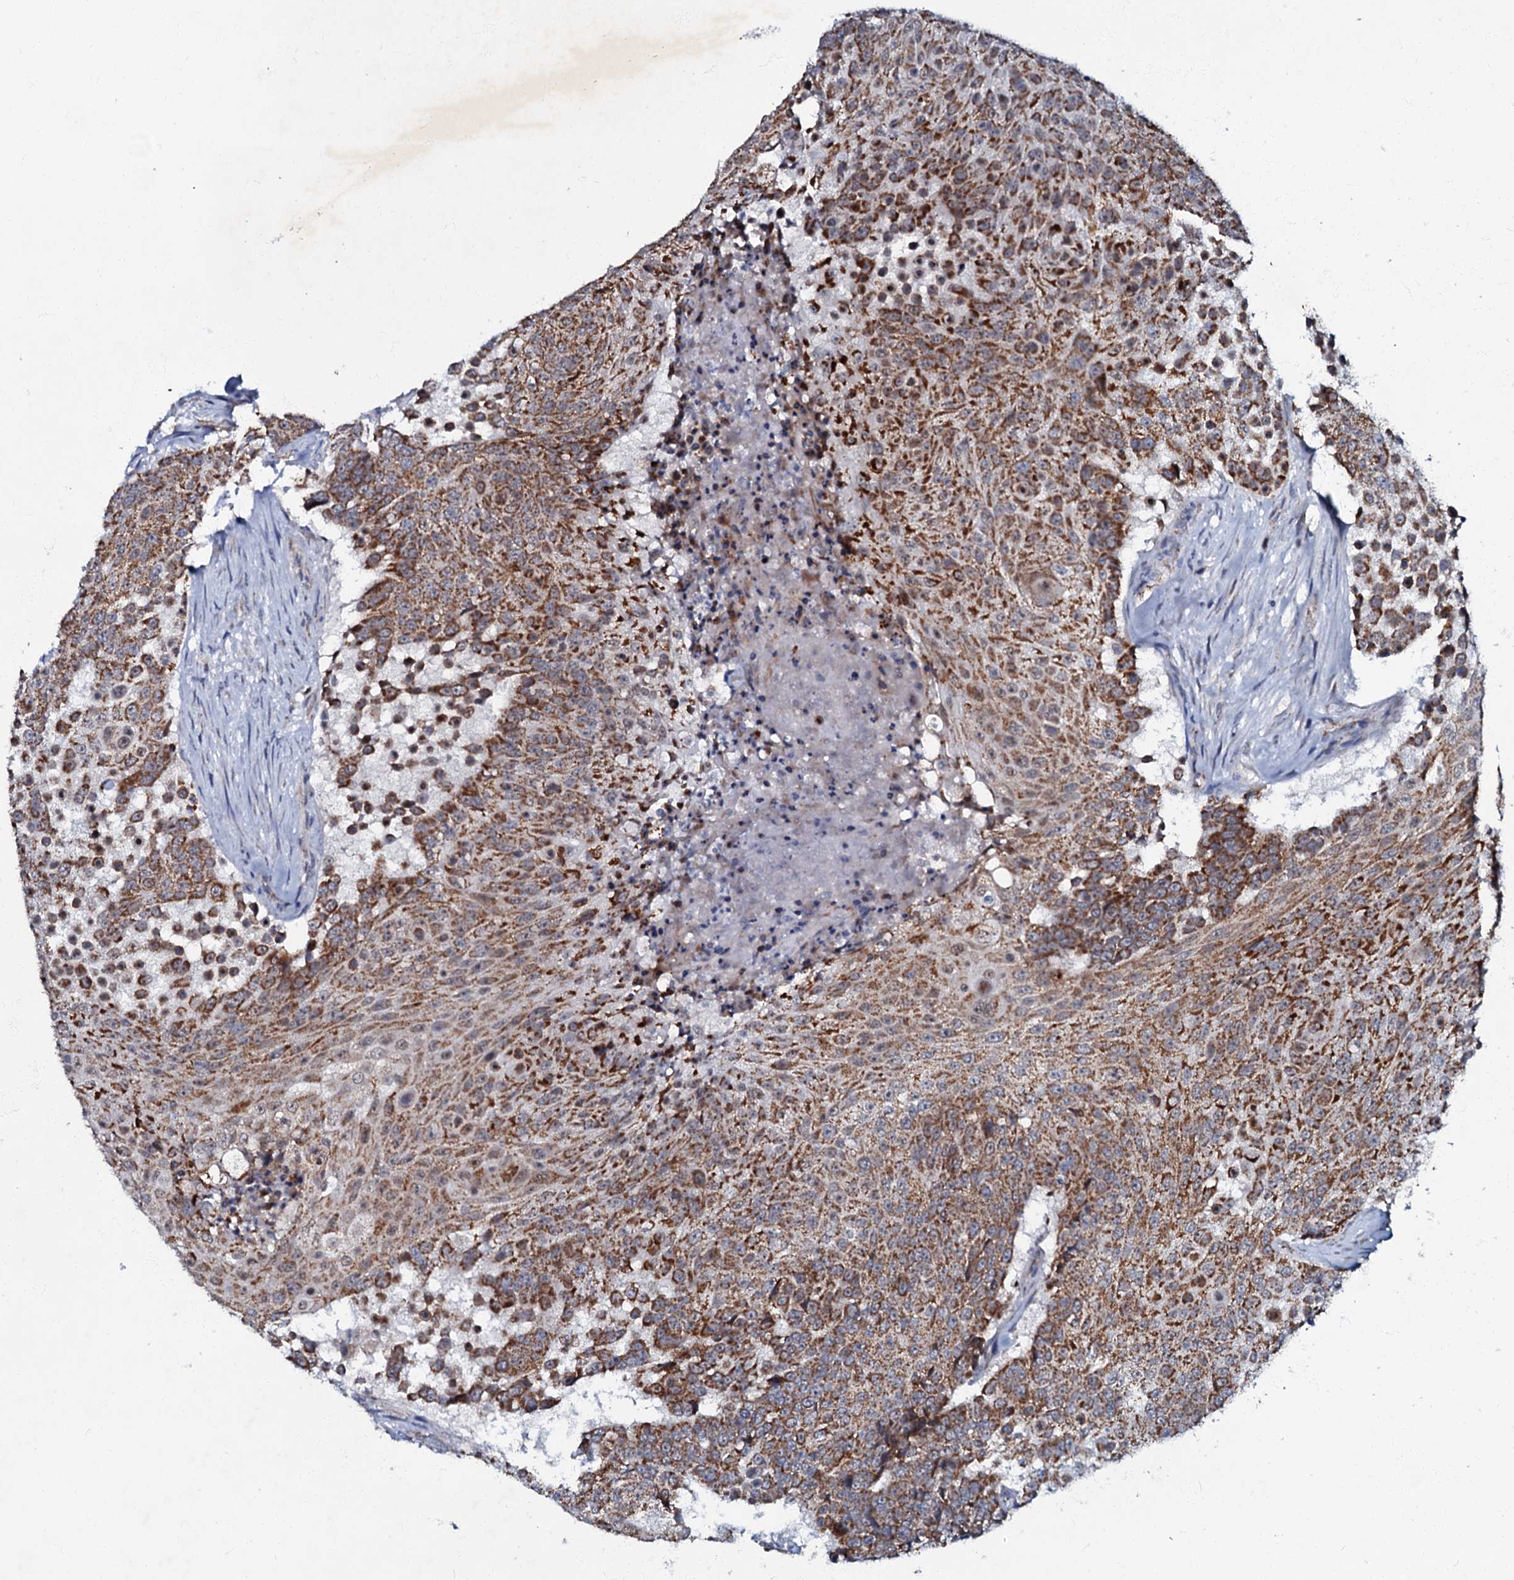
{"staining": {"intensity": "moderate", "quantity": ">75%", "location": "cytoplasmic/membranous"}, "tissue": "urothelial cancer", "cell_type": "Tumor cells", "image_type": "cancer", "snomed": [{"axis": "morphology", "description": "Urothelial carcinoma, High grade"}, {"axis": "topography", "description": "Urinary bladder"}], "caption": "IHC (DAB (3,3'-diaminobenzidine)) staining of urothelial carcinoma (high-grade) exhibits moderate cytoplasmic/membranous protein staining in approximately >75% of tumor cells.", "gene": "MRPL51", "patient": {"sex": "female", "age": 63}}